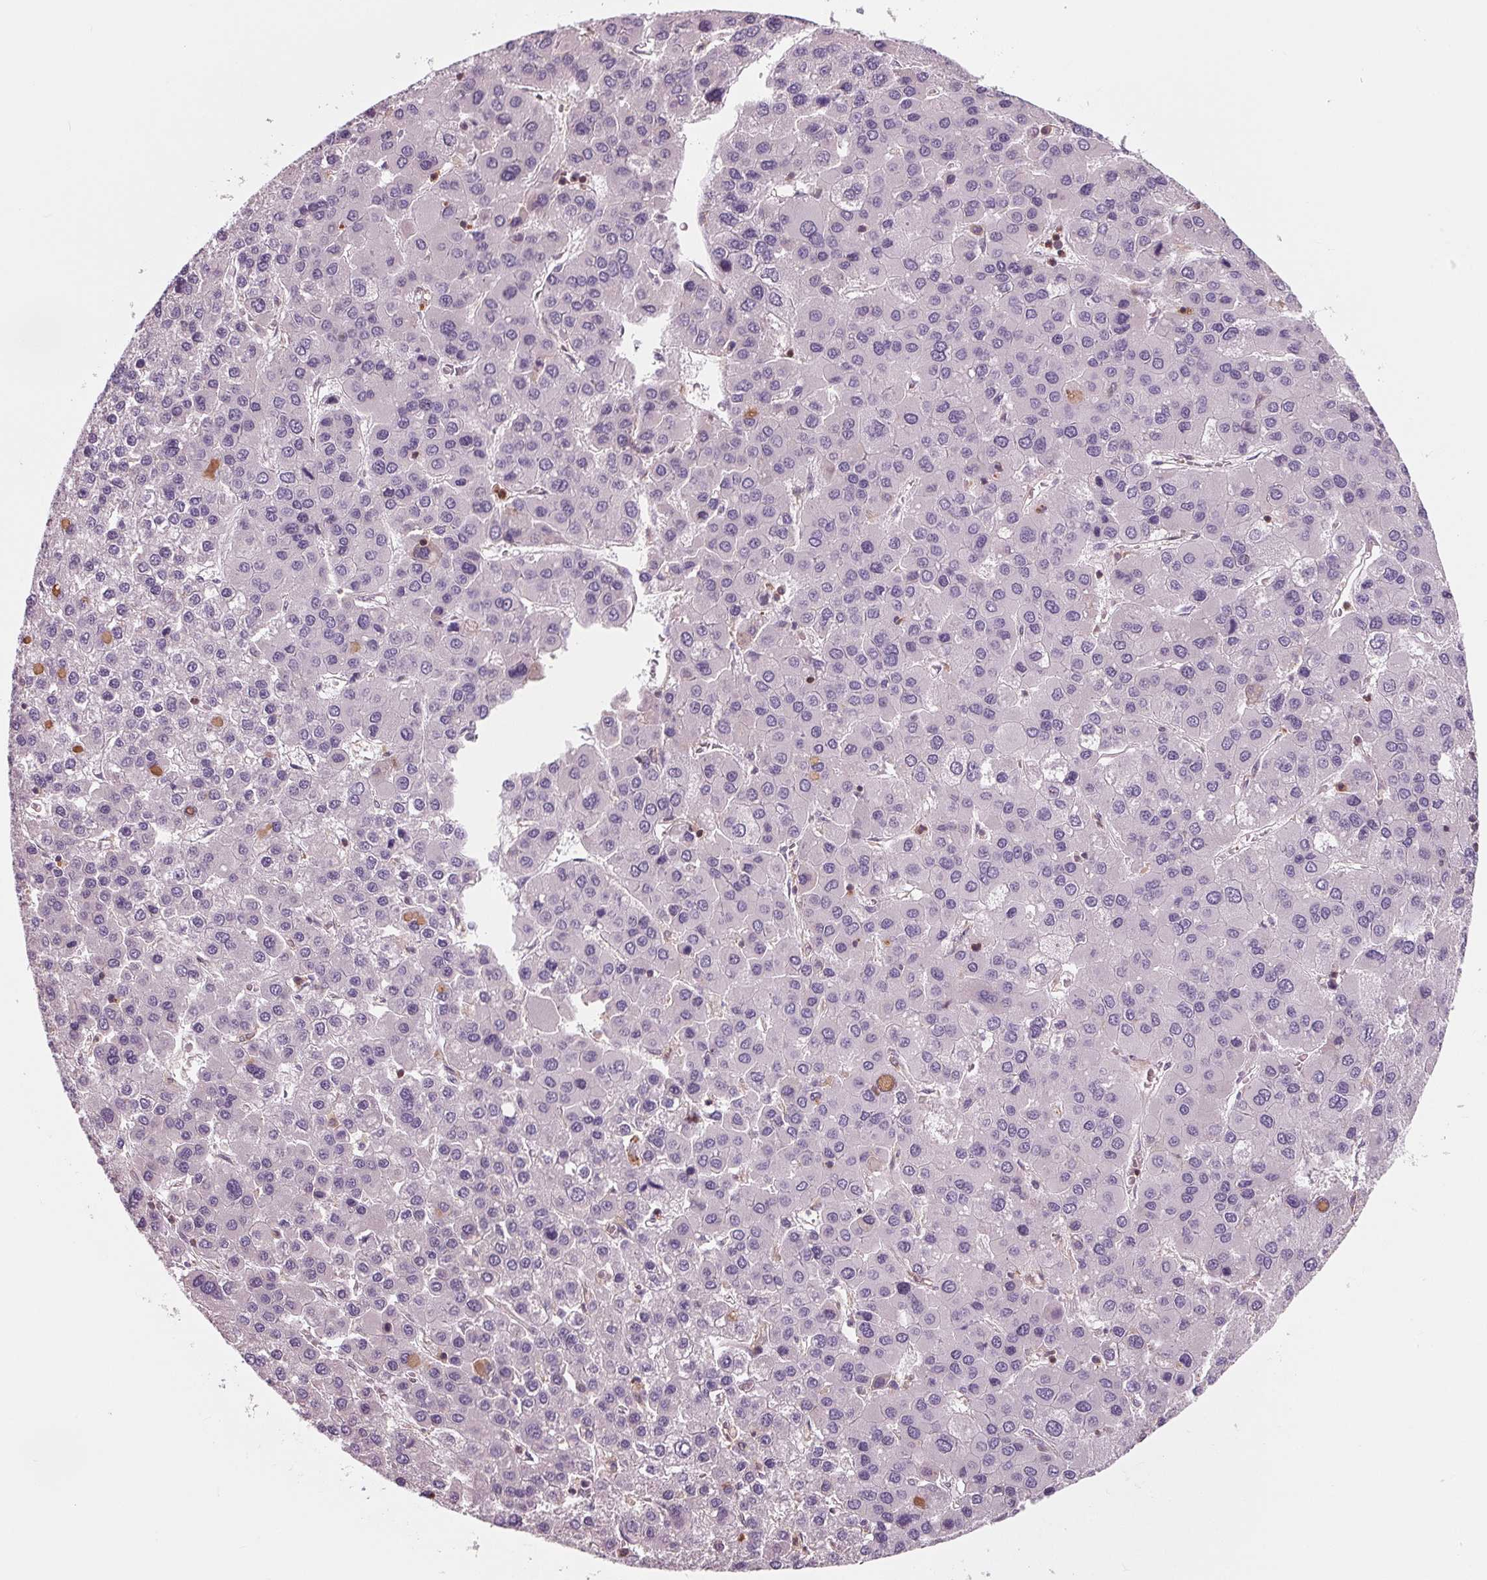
{"staining": {"intensity": "negative", "quantity": "none", "location": "none"}, "tissue": "liver cancer", "cell_type": "Tumor cells", "image_type": "cancer", "snomed": [{"axis": "morphology", "description": "Carcinoma, Hepatocellular, NOS"}, {"axis": "topography", "description": "Liver"}], "caption": "A high-resolution image shows IHC staining of liver cancer, which demonstrates no significant staining in tumor cells.", "gene": "ARHGAP25", "patient": {"sex": "female", "age": 41}}